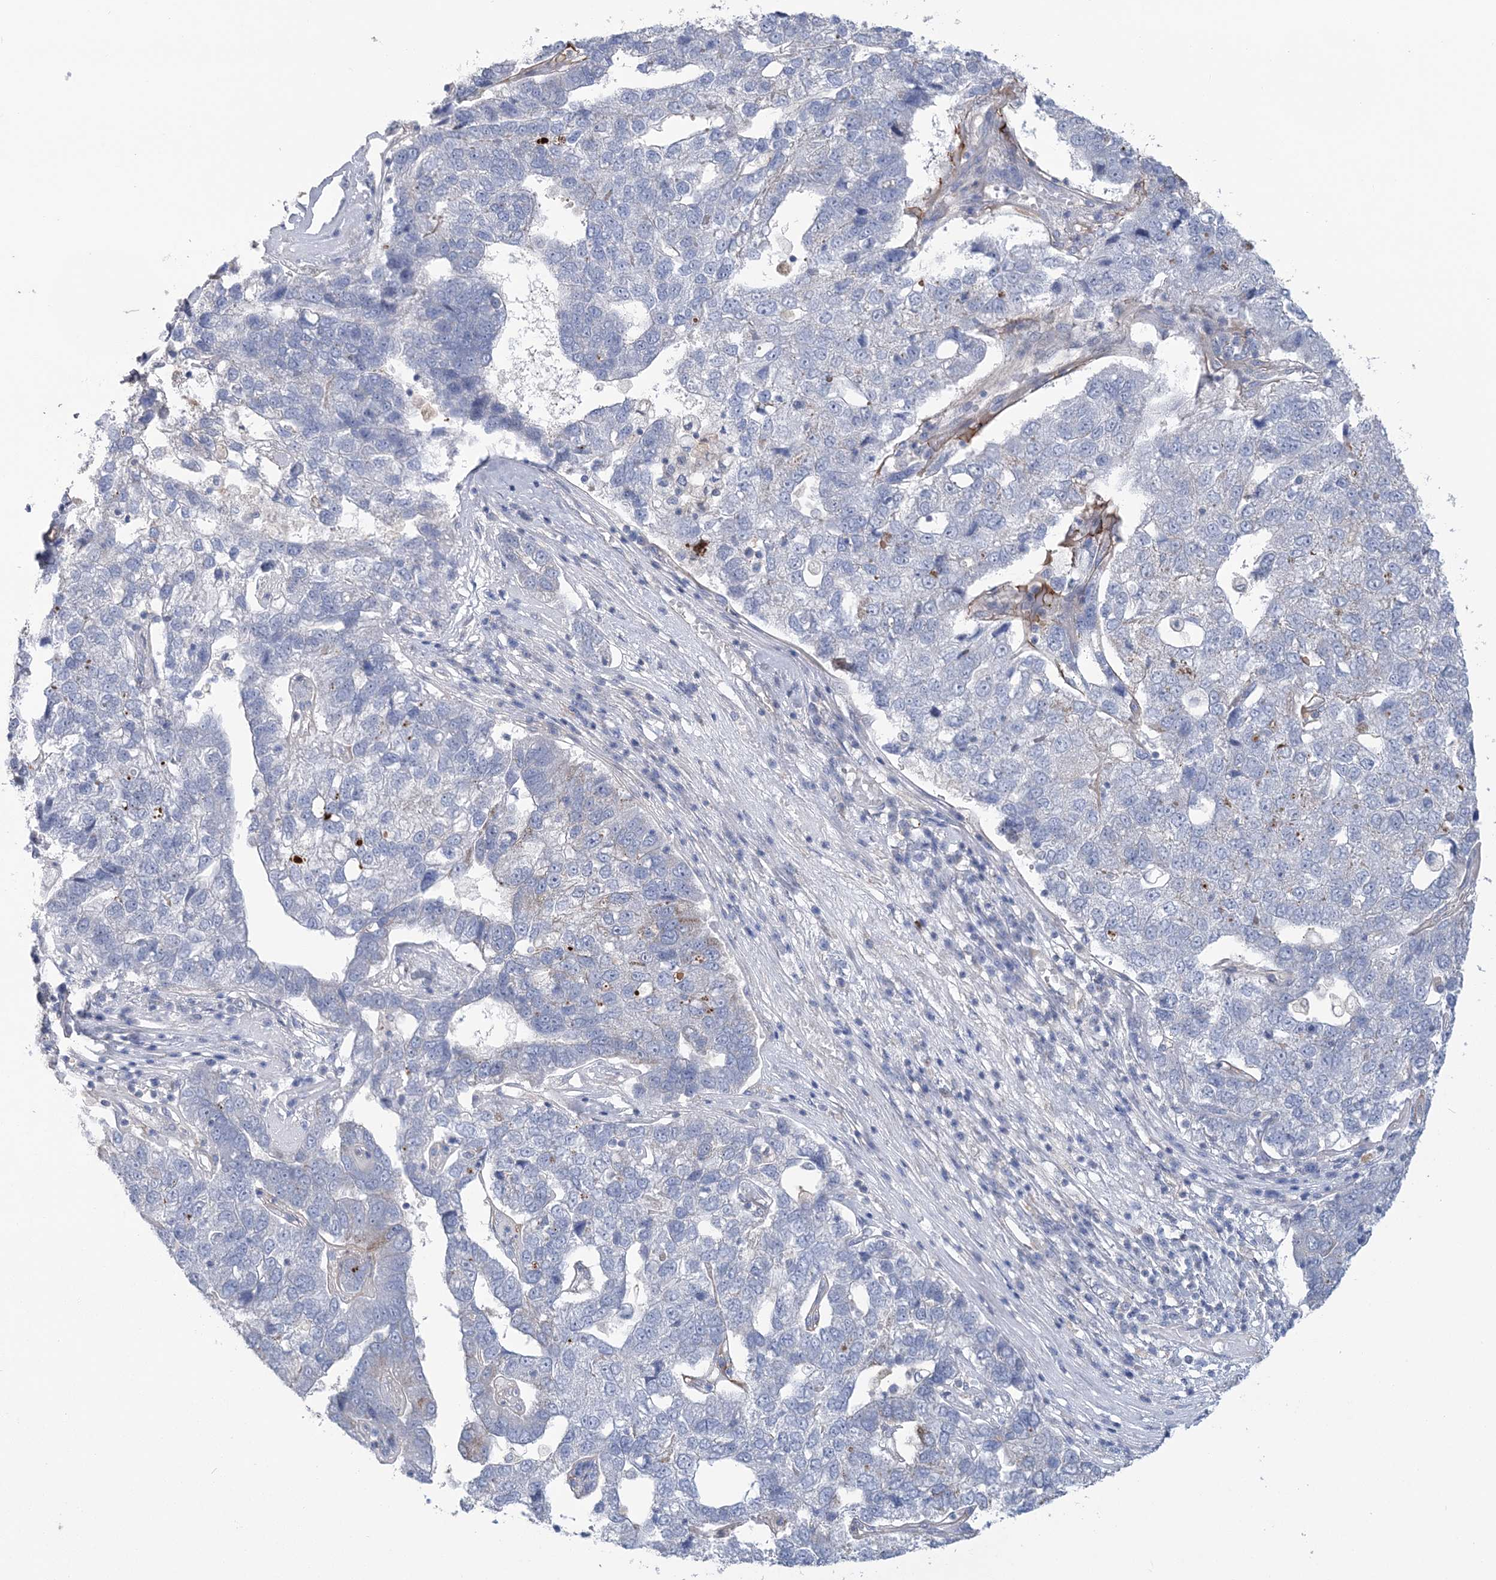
{"staining": {"intensity": "negative", "quantity": "none", "location": "none"}, "tissue": "pancreatic cancer", "cell_type": "Tumor cells", "image_type": "cancer", "snomed": [{"axis": "morphology", "description": "Adenocarcinoma, NOS"}, {"axis": "topography", "description": "Pancreas"}], "caption": "Immunohistochemistry (IHC) image of pancreatic cancer (adenocarcinoma) stained for a protein (brown), which reveals no expression in tumor cells.", "gene": "RAB11FIP5", "patient": {"sex": "female", "age": 61}}